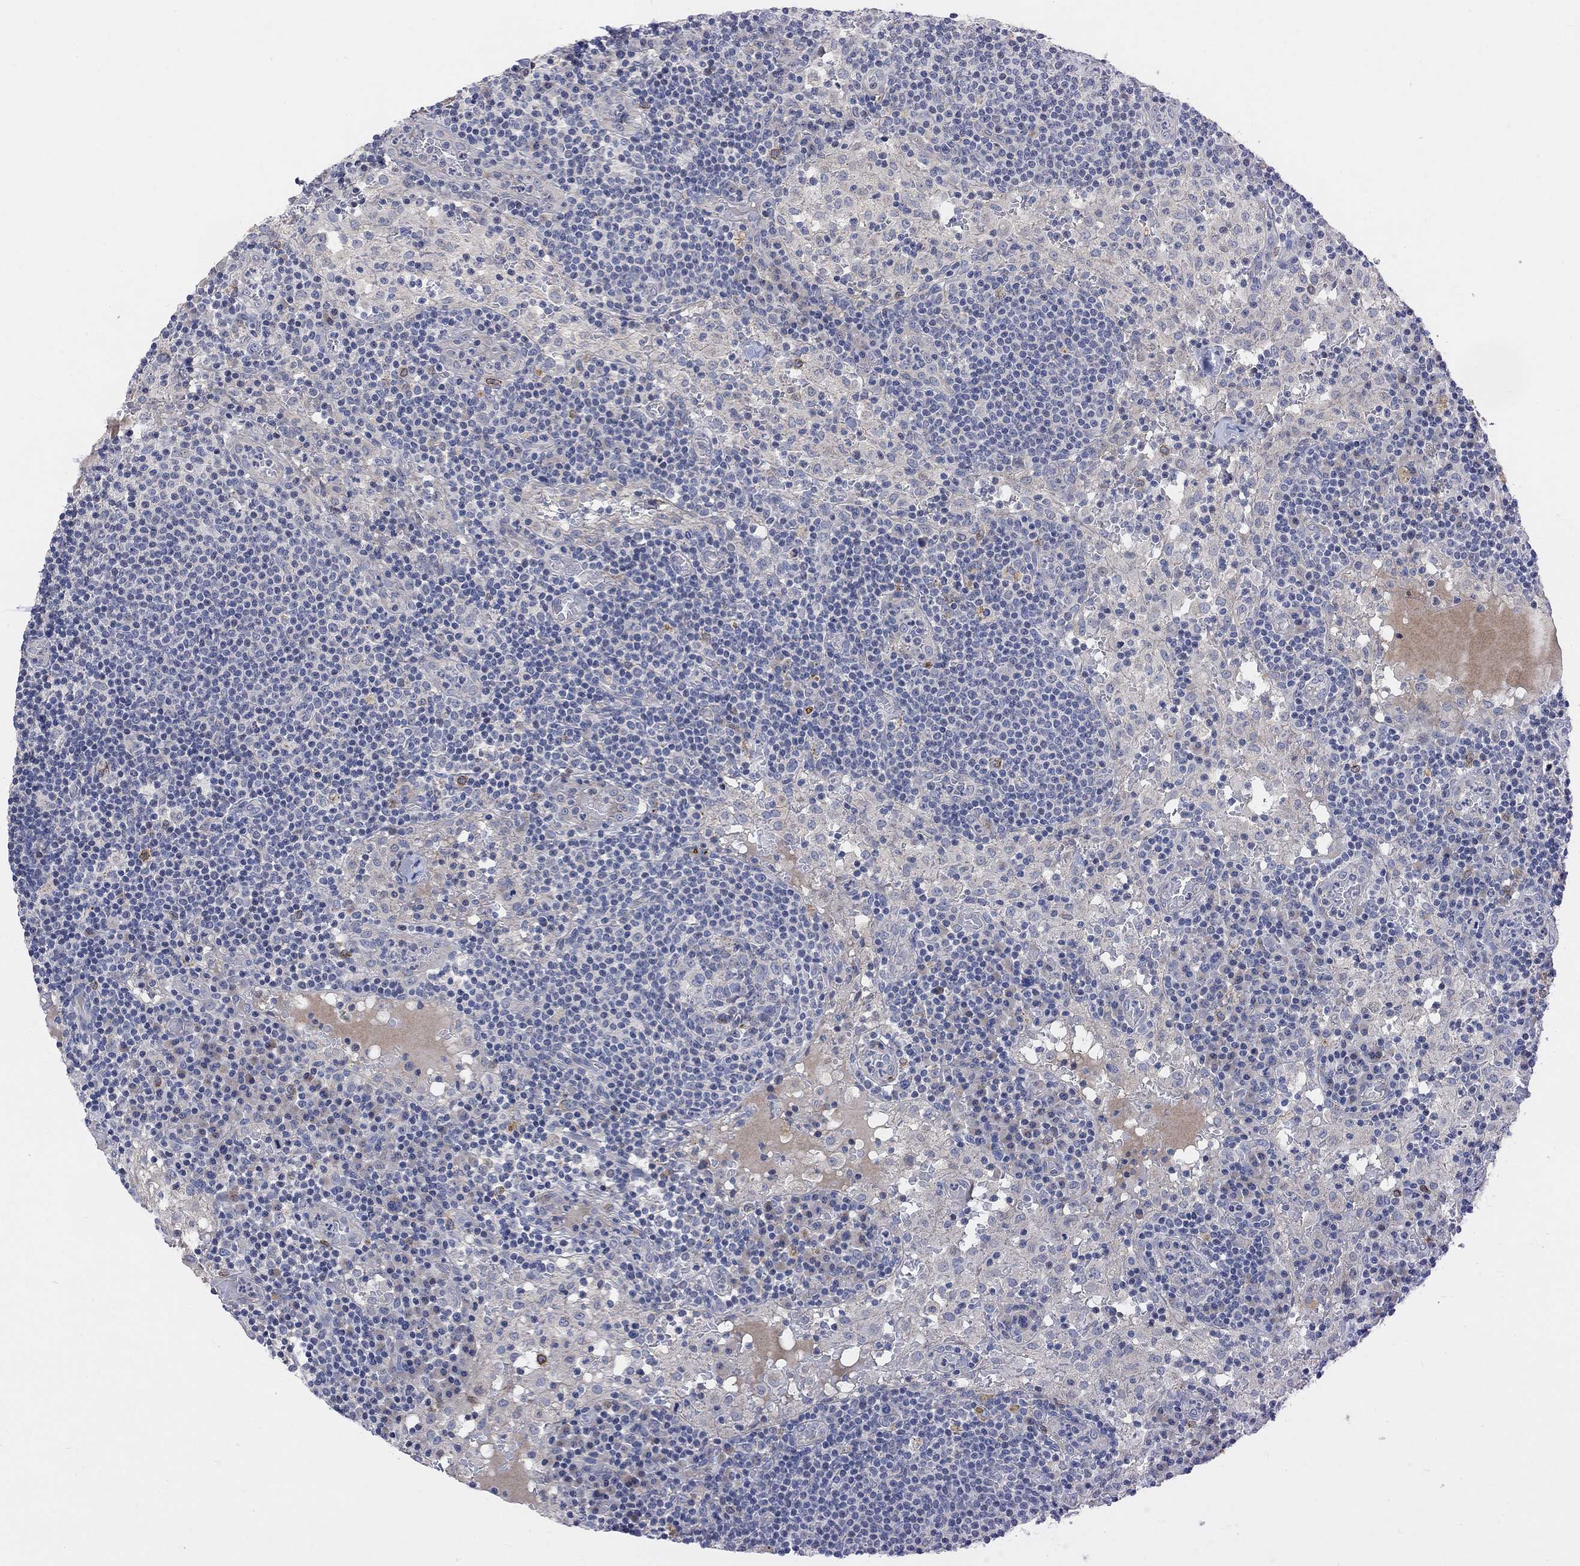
{"staining": {"intensity": "negative", "quantity": "none", "location": "none"}, "tissue": "lymph node", "cell_type": "Germinal center cells", "image_type": "normal", "snomed": [{"axis": "morphology", "description": "Normal tissue, NOS"}, {"axis": "topography", "description": "Lymph node"}], "caption": "This histopathology image is of normal lymph node stained with immunohistochemistry (IHC) to label a protein in brown with the nuclei are counter-stained blue. There is no staining in germinal center cells.", "gene": "HCRTR1", "patient": {"sex": "male", "age": 62}}